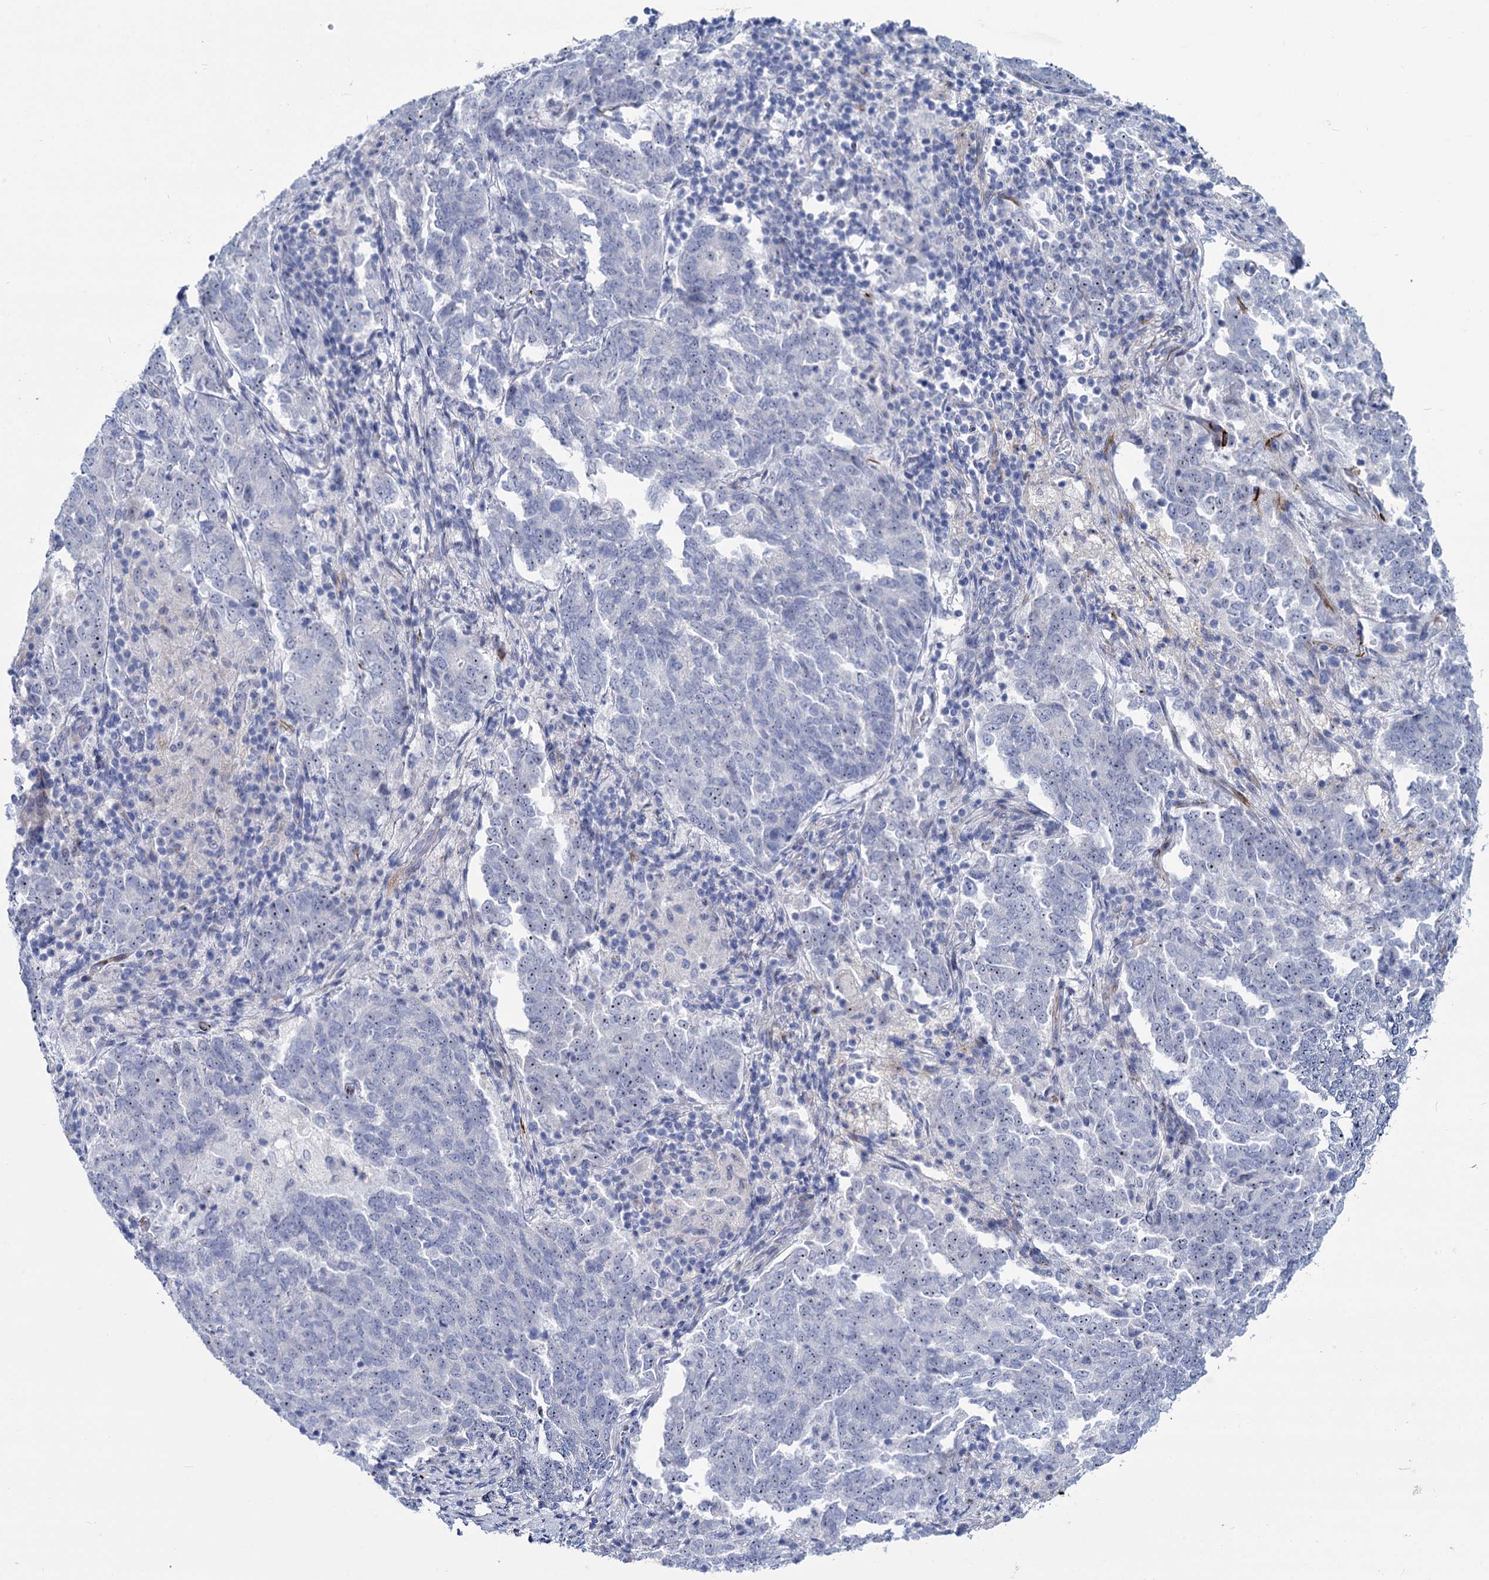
{"staining": {"intensity": "weak", "quantity": "<25%", "location": "nuclear"}, "tissue": "endometrial cancer", "cell_type": "Tumor cells", "image_type": "cancer", "snomed": [{"axis": "morphology", "description": "Adenocarcinoma, NOS"}, {"axis": "topography", "description": "Endometrium"}], "caption": "This is a image of immunohistochemistry staining of adenocarcinoma (endometrial), which shows no expression in tumor cells.", "gene": "SH3TC2", "patient": {"sex": "female", "age": 80}}